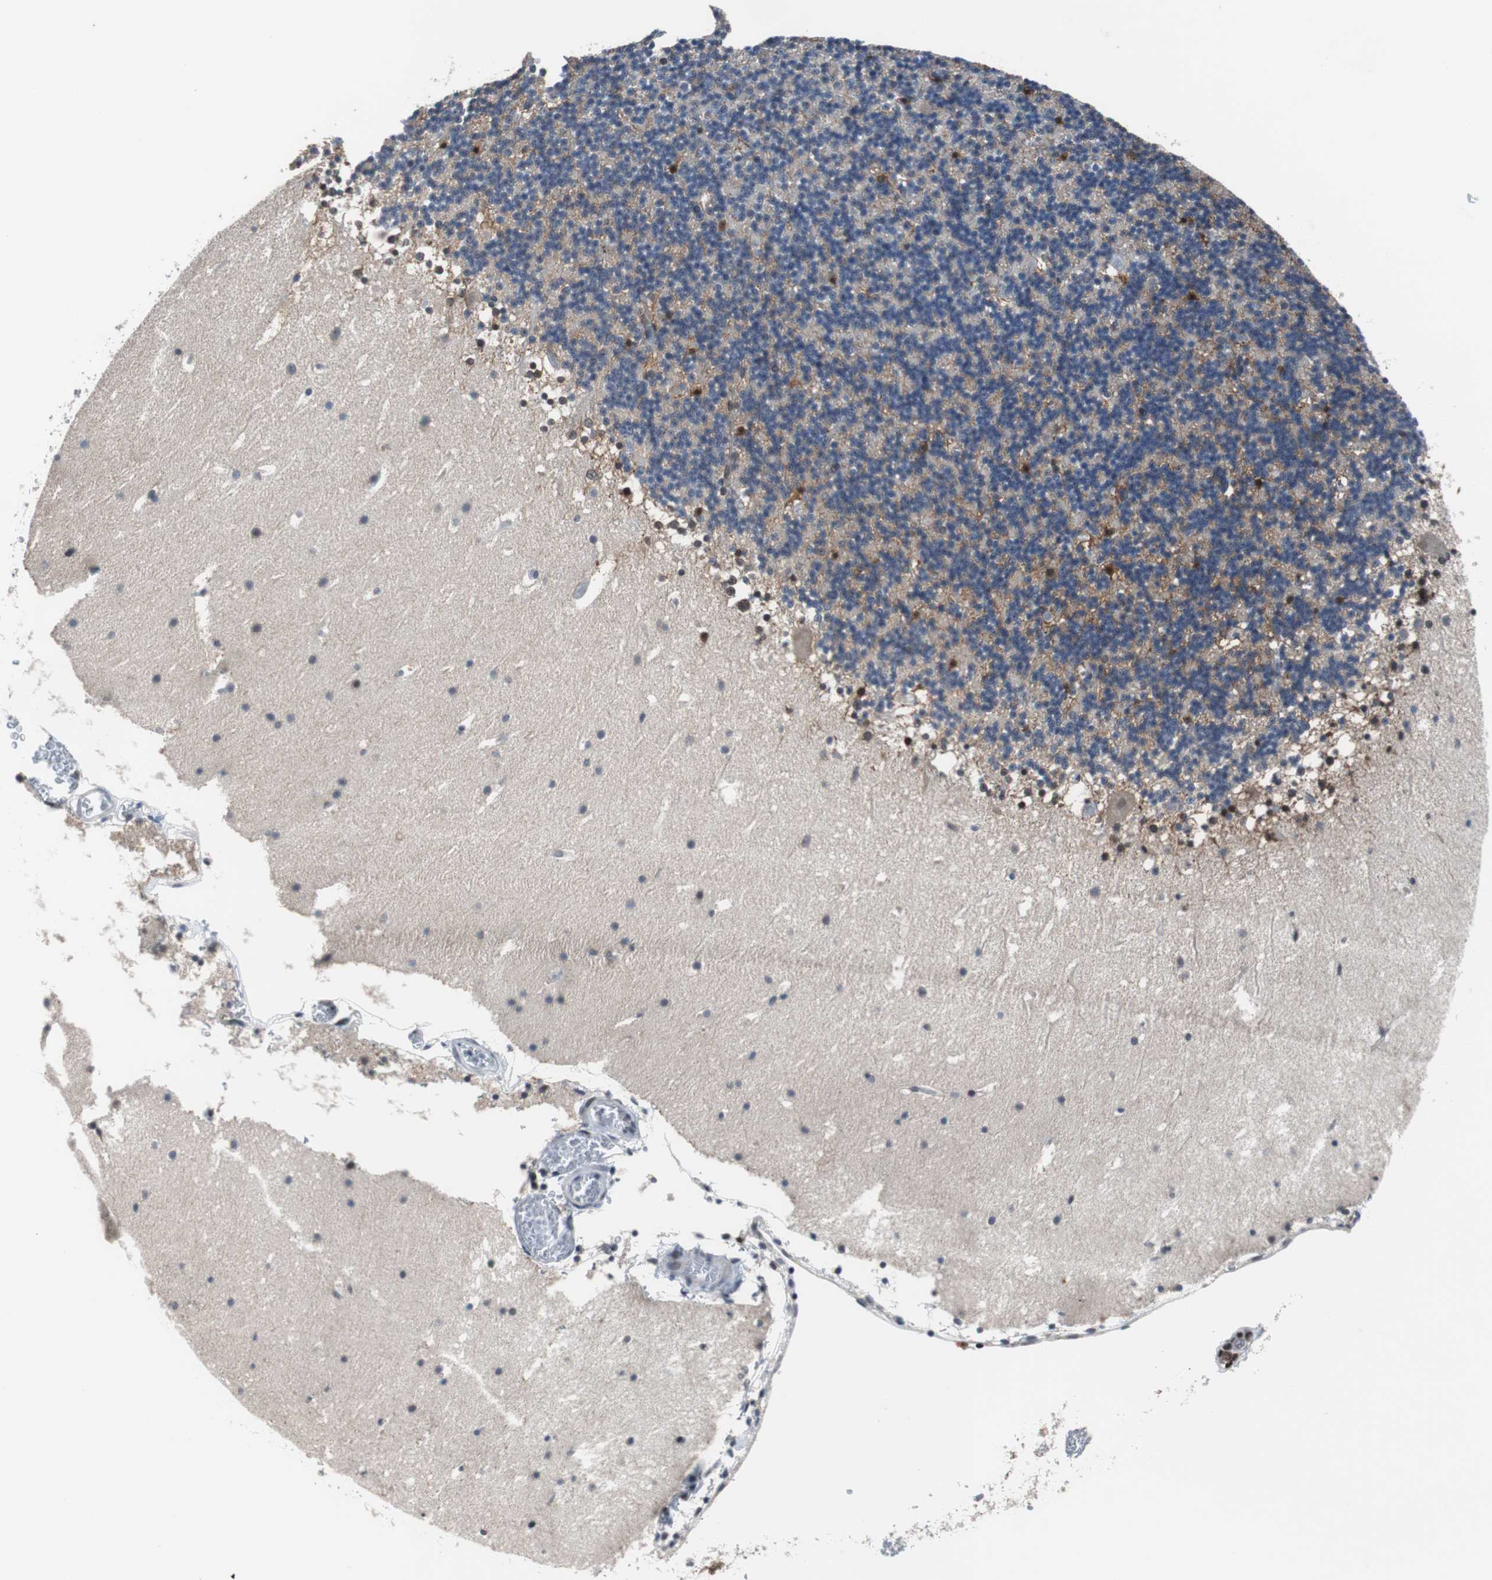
{"staining": {"intensity": "strong", "quantity": "<25%", "location": "nuclear"}, "tissue": "cerebellum", "cell_type": "Cells in granular layer", "image_type": "normal", "snomed": [{"axis": "morphology", "description": "Normal tissue, NOS"}, {"axis": "topography", "description": "Cerebellum"}], "caption": "A photomicrograph of human cerebellum stained for a protein exhibits strong nuclear brown staining in cells in granular layer.", "gene": "TP63", "patient": {"sex": "male", "age": 45}}